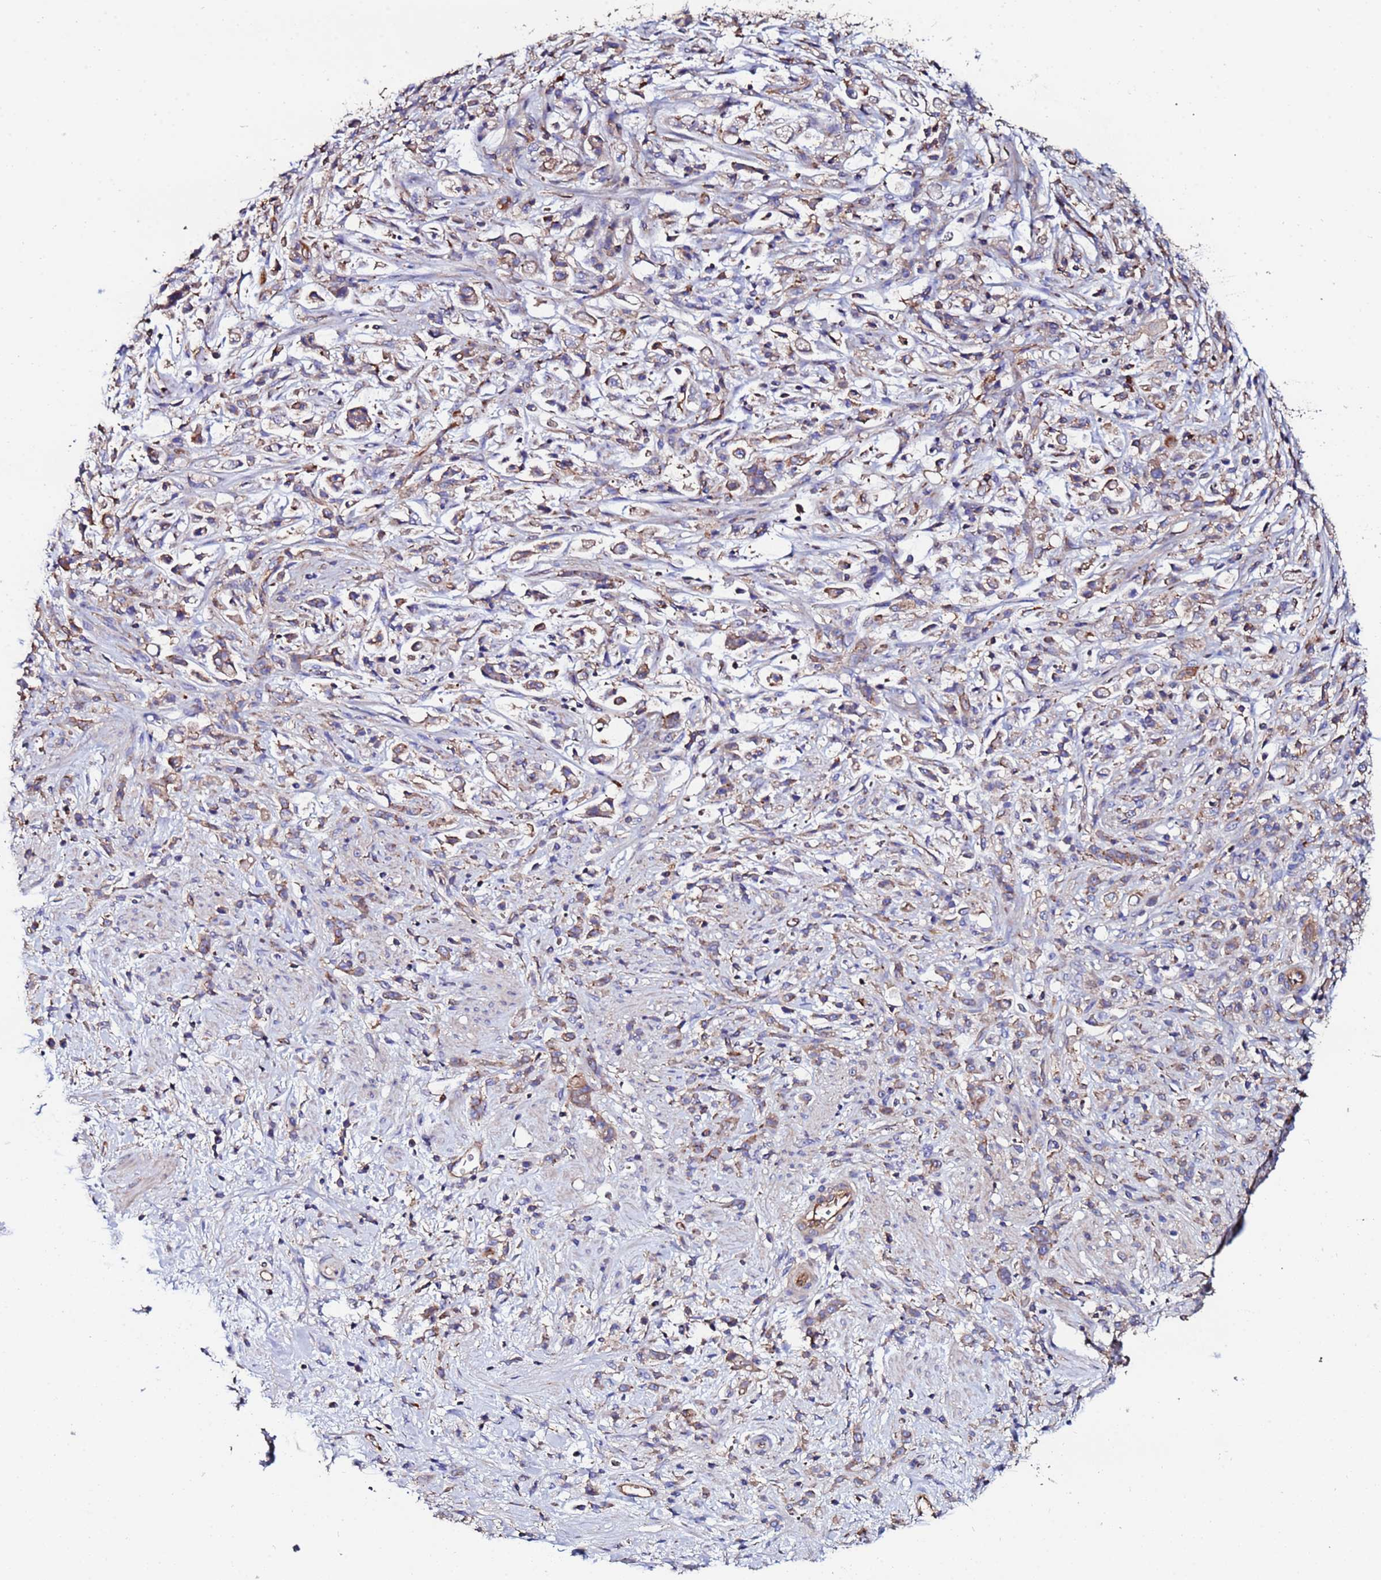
{"staining": {"intensity": "moderate", "quantity": "25%-75%", "location": "cytoplasmic/membranous"}, "tissue": "stomach cancer", "cell_type": "Tumor cells", "image_type": "cancer", "snomed": [{"axis": "morphology", "description": "Adenocarcinoma, NOS"}, {"axis": "topography", "description": "Stomach"}], "caption": "Immunohistochemical staining of adenocarcinoma (stomach) demonstrates medium levels of moderate cytoplasmic/membranous expression in about 25%-75% of tumor cells. (Brightfield microscopy of DAB IHC at high magnification).", "gene": "POTEE", "patient": {"sex": "female", "age": 60}}